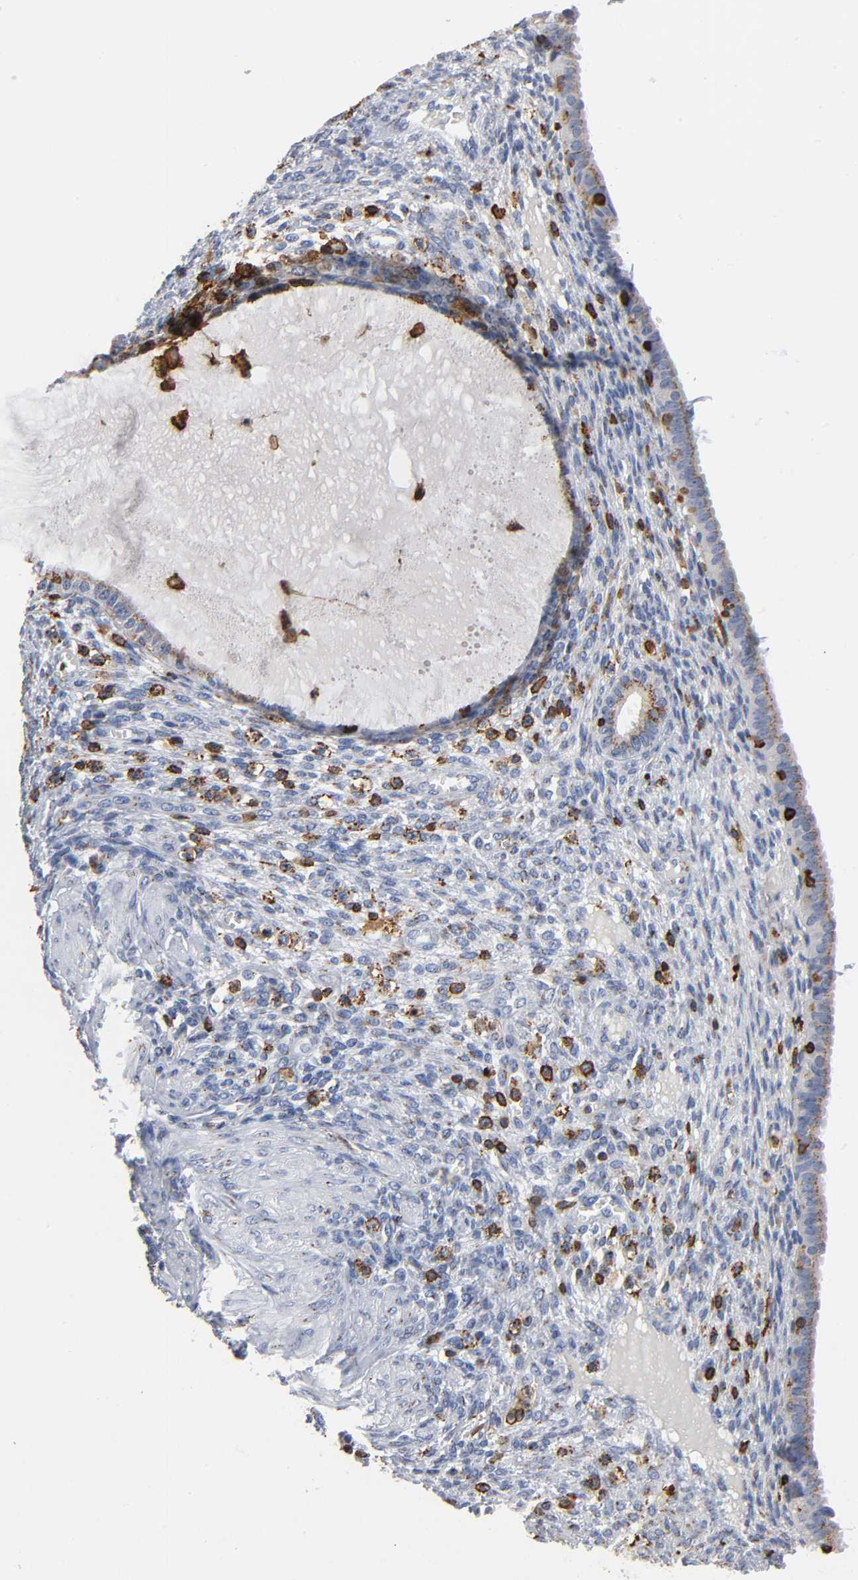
{"staining": {"intensity": "moderate", "quantity": "25%-75%", "location": "cytoplasmic/membranous"}, "tissue": "endometrium", "cell_type": "Cells in endometrial stroma", "image_type": "normal", "snomed": [{"axis": "morphology", "description": "Normal tissue, NOS"}, {"axis": "topography", "description": "Endometrium"}], "caption": "Protein expression analysis of normal human endometrium reveals moderate cytoplasmic/membranous staining in approximately 25%-75% of cells in endometrial stroma. Nuclei are stained in blue.", "gene": "CAPN10", "patient": {"sex": "female", "age": 72}}